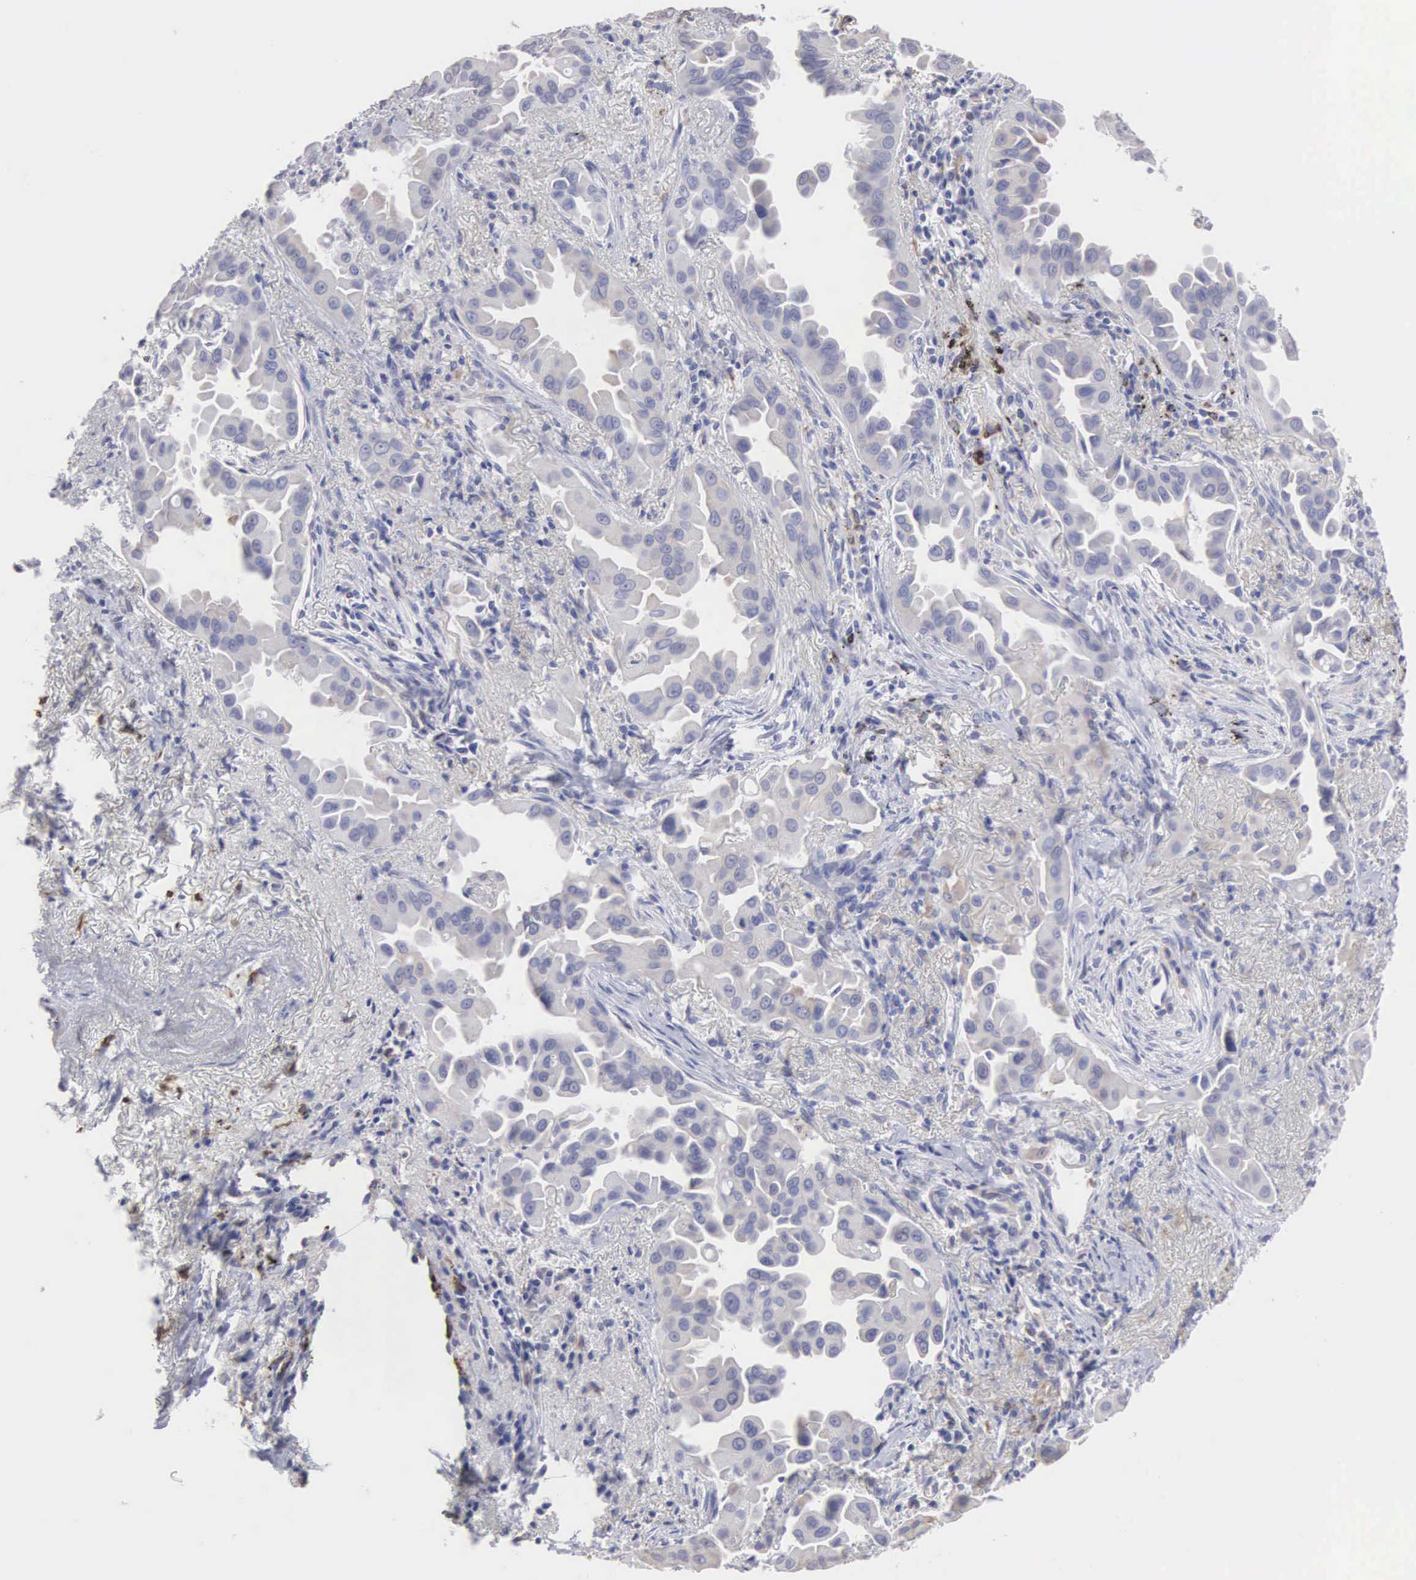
{"staining": {"intensity": "negative", "quantity": "none", "location": "none"}, "tissue": "lung cancer", "cell_type": "Tumor cells", "image_type": "cancer", "snomed": [{"axis": "morphology", "description": "Adenocarcinoma, NOS"}, {"axis": "topography", "description": "Lung"}], "caption": "The micrograph reveals no staining of tumor cells in lung cancer.", "gene": "LIN52", "patient": {"sex": "male", "age": 68}}